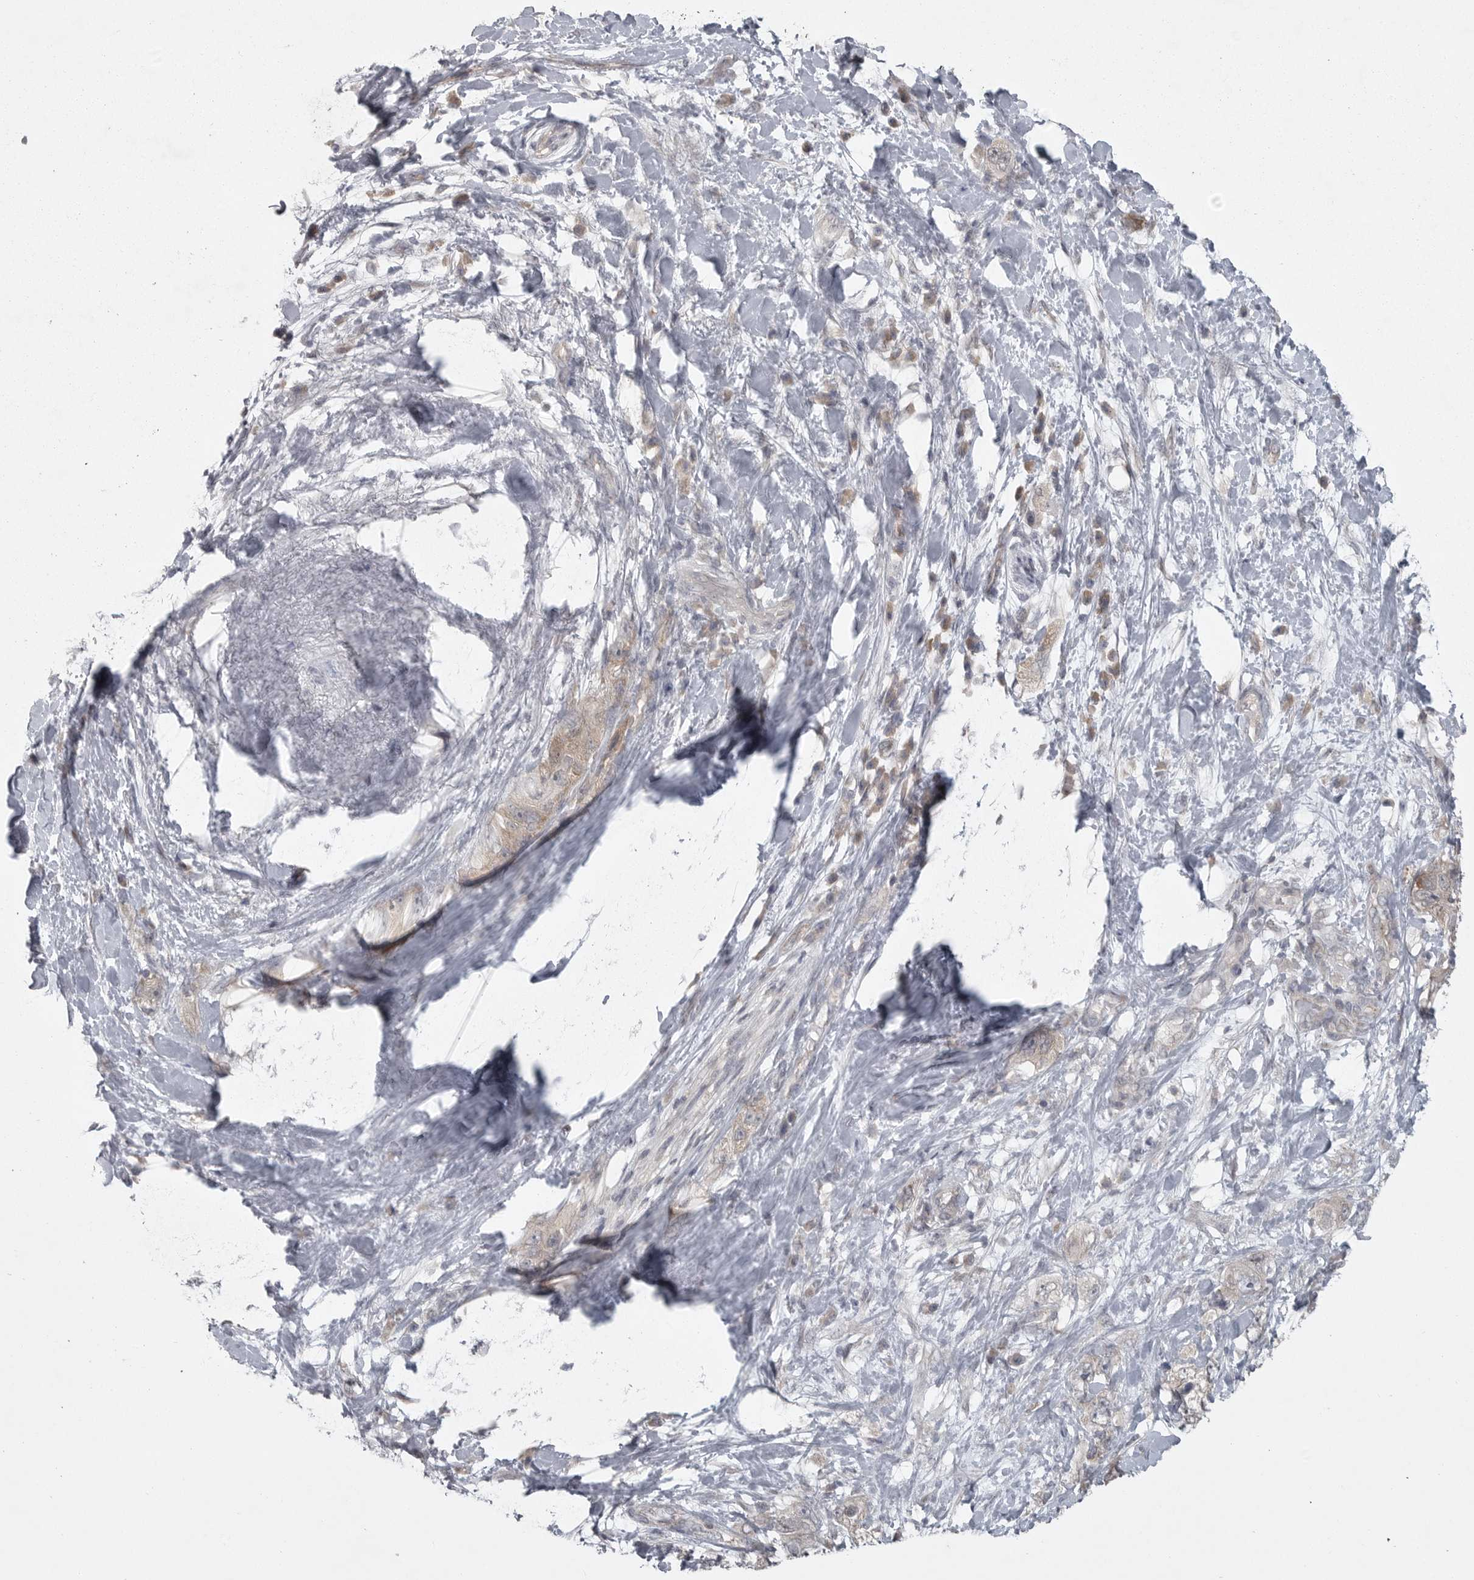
{"staining": {"intensity": "weak", "quantity": "<25%", "location": "cytoplasmic/membranous"}, "tissue": "pancreatic cancer", "cell_type": "Tumor cells", "image_type": "cancer", "snomed": [{"axis": "morphology", "description": "Adenocarcinoma, NOS"}, {"axis": "topography", "description": "Pancreas"}], "caption": "High magnification brightfield microscopy of pancreatic cancer (adenocarcinoma) stained with DAB (3,3'-diaminobenzidine) (brown) and counterstained with hematoxylin (blue): tumor cells show no significant positivity.", "gene": "PHF13", "patient": {"sex": "female", "age": 73}}